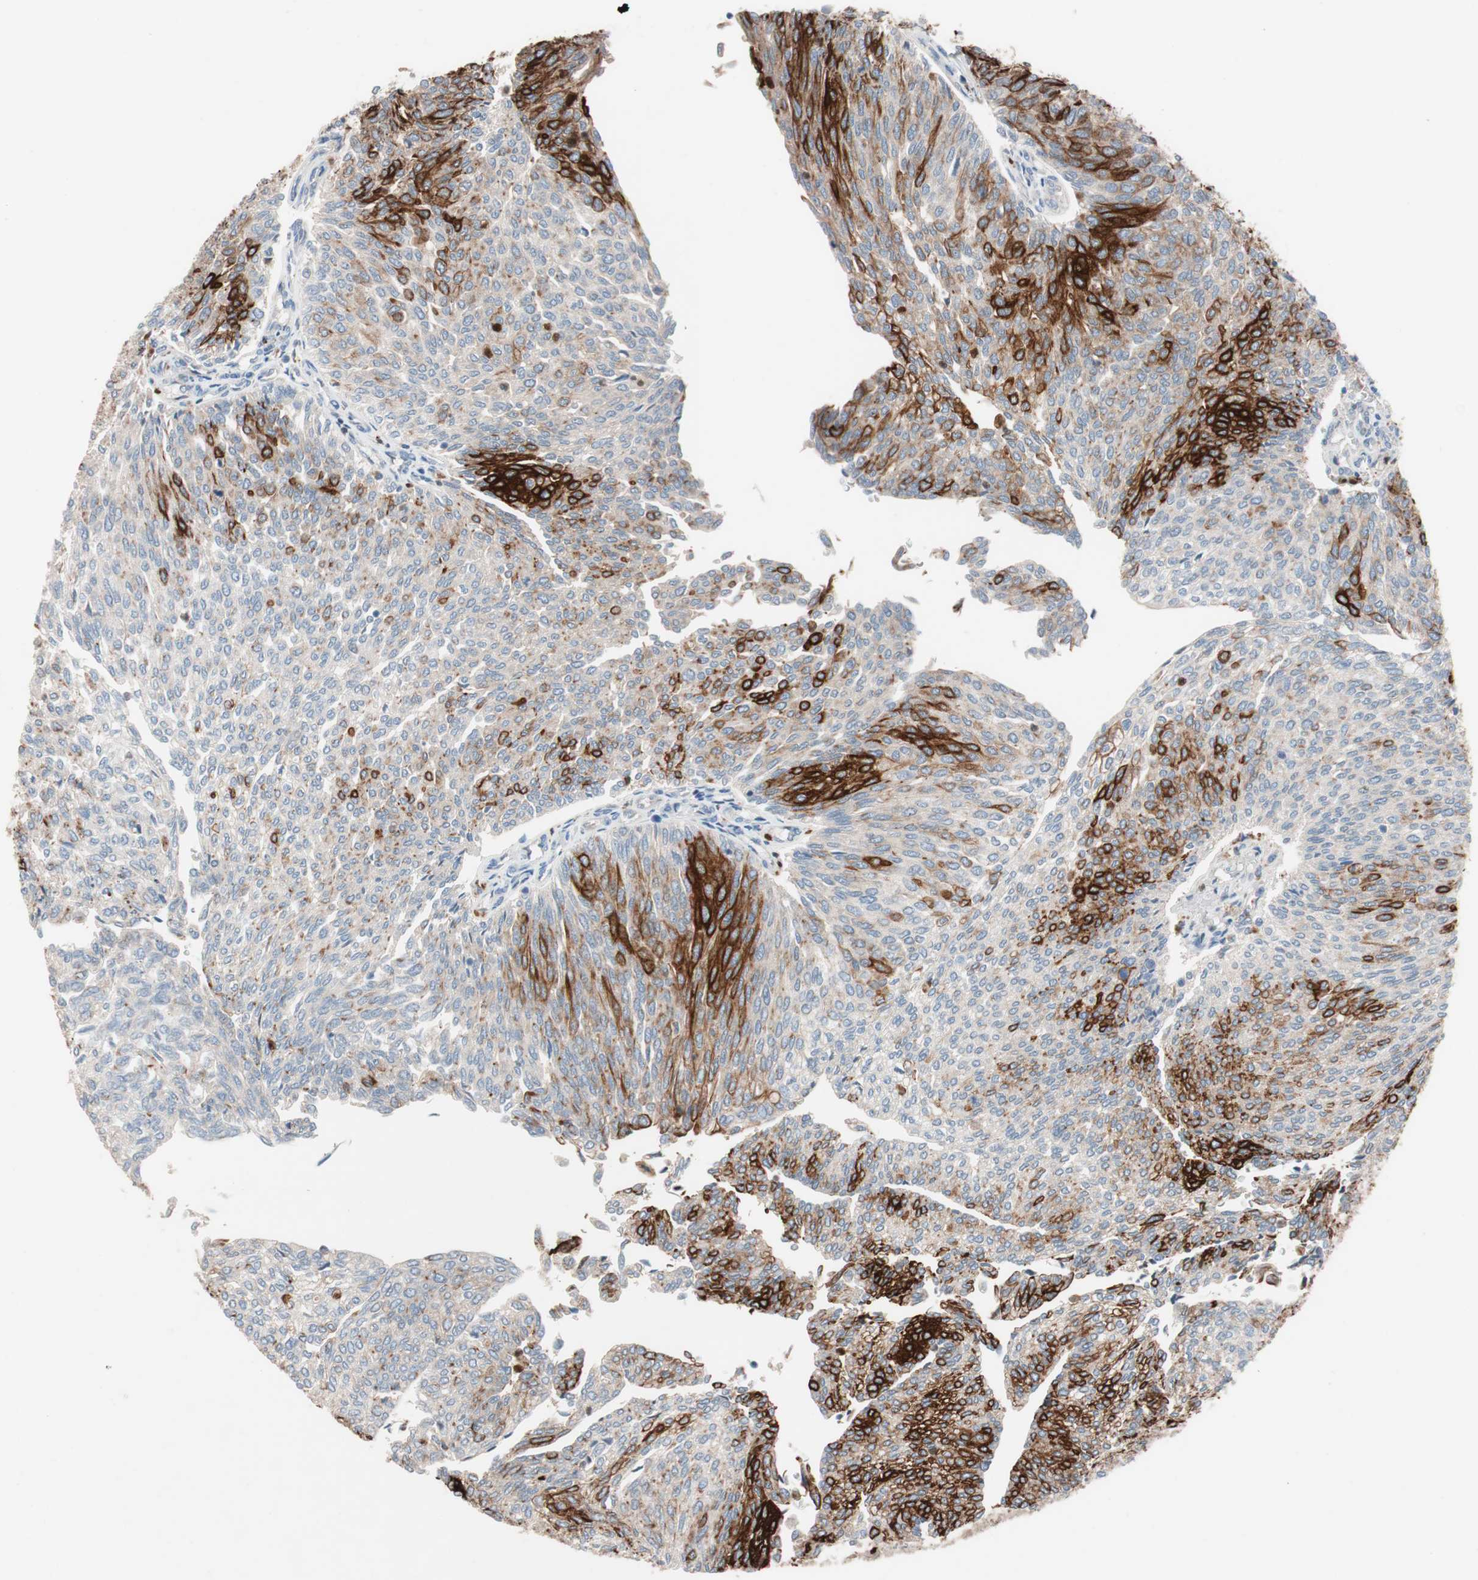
{"staining": {"intensity": "strong", "quantity": "25%-75%", "location": "cytoplasmic/membranous"}, "tissue": "urothelial cancer", "cell_type": "Tumor cells", "image_type": "cancer", "snomed": [{"axis": "morphology", "description": "Urothelial carcinoma, Low grade"}, {"axis": "topography", "description": "Urinary bladder"}], "caption": "Human urothelial cancer stained with a brown dye reveals strong cytoplasmic/membranous positive staining in about 25%-75% of tumor cells.", "gene": "CLEC4D", "patient": {"sex": "female", "age": 79}}